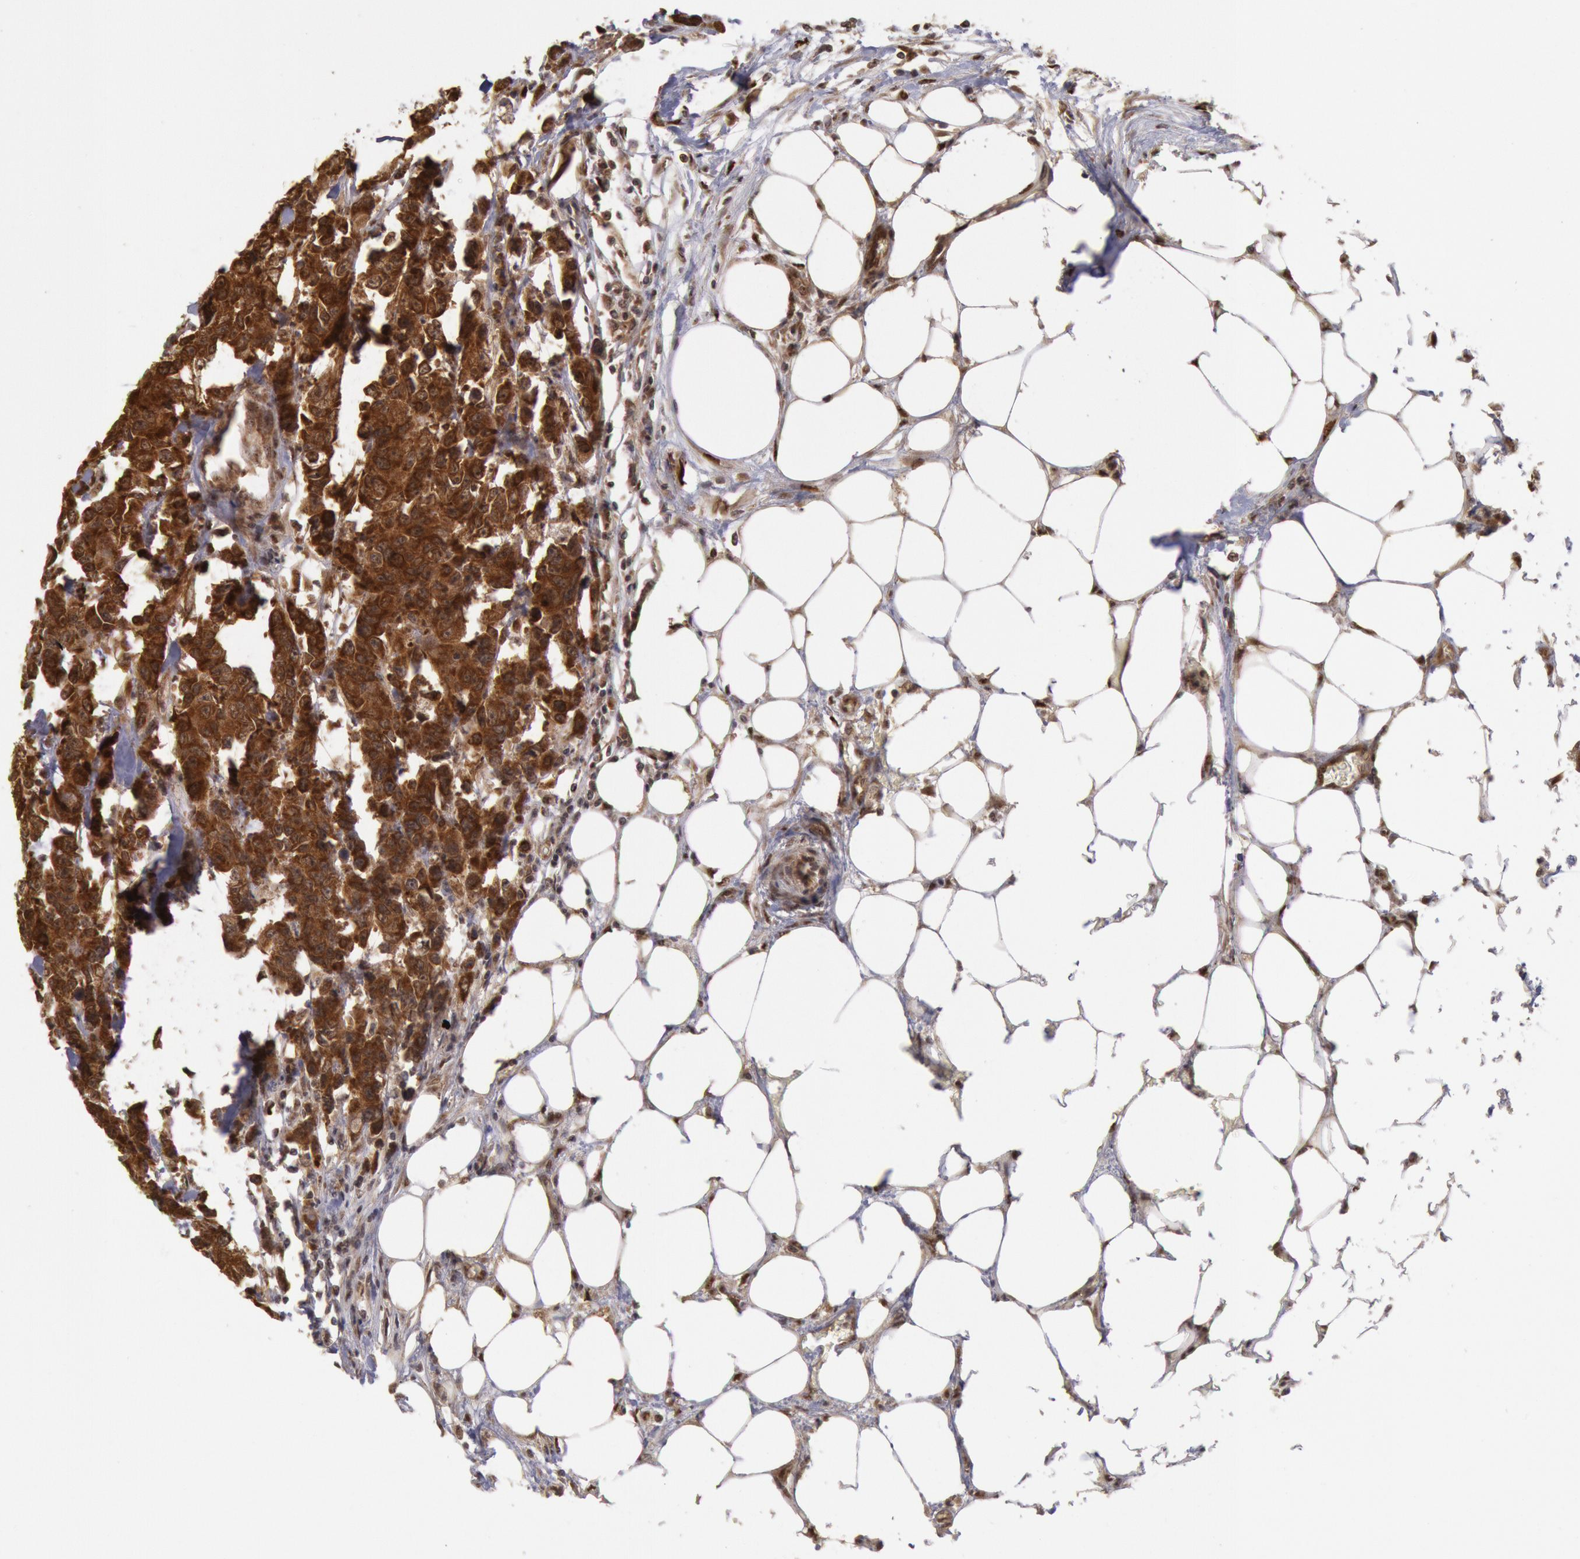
{"staining": {"intensity": "strong", "quantity": ">75%", "location": "cytoplasmic/membranous"}, "tissue": "colorectal cancer", "cell_type": "Tumor cells", "image_type": "cancer", "snomed": [{"axis": "morphology", "description": "Adenocarcinoma, NOS"}, {"axis": "topography", "description": "Colon"}], "caption": "A high amount of strong cytoplasmic/membranous expression is identified in approximately >75% of tumor cells in colorectal cancer tissue.", "gene": "STX17", "patient": {"sex": "female", "age": 86}}